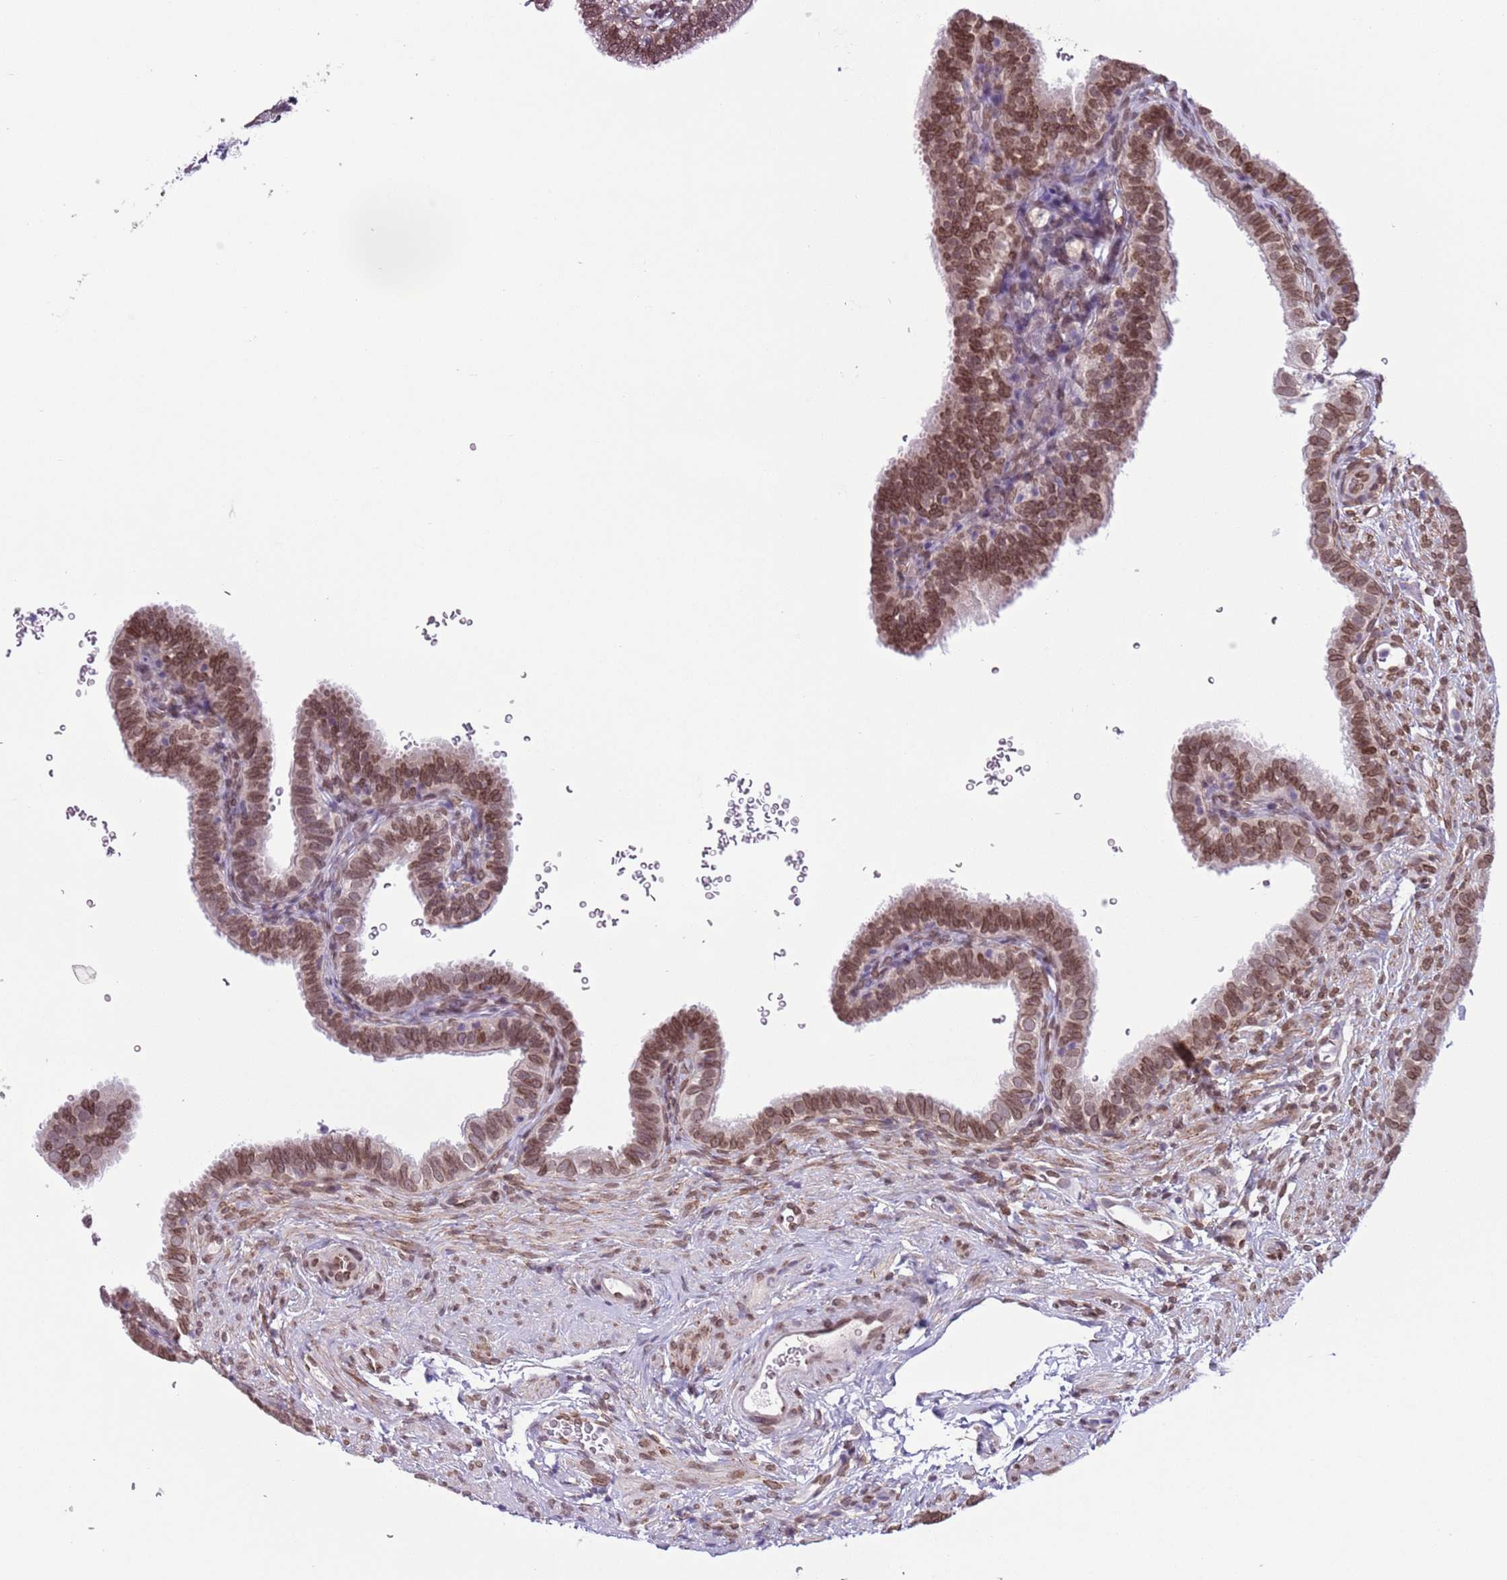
{"staining": {"intensity": "moderate", "quantity": ">75%", "location": "cytoplasmic/membranous,nuclear"}, "tissue": "fallopian tube", "cell_type": "Glandular cells", "image_type": "normal", "snomed": [{"axis": "morphology", "description": "Normal tissue, NOS"}, {"axis": "topography", "description": "Fallopian tube"}], "caption": "Fallopian tube stained with a brown dye reveals moderate cytoplasmic/membranous,nuclear positive staining in approximately >75% of glandular cells.", "gene": "ZGLP1", "patient": {"sex": "female", "age": 41}}